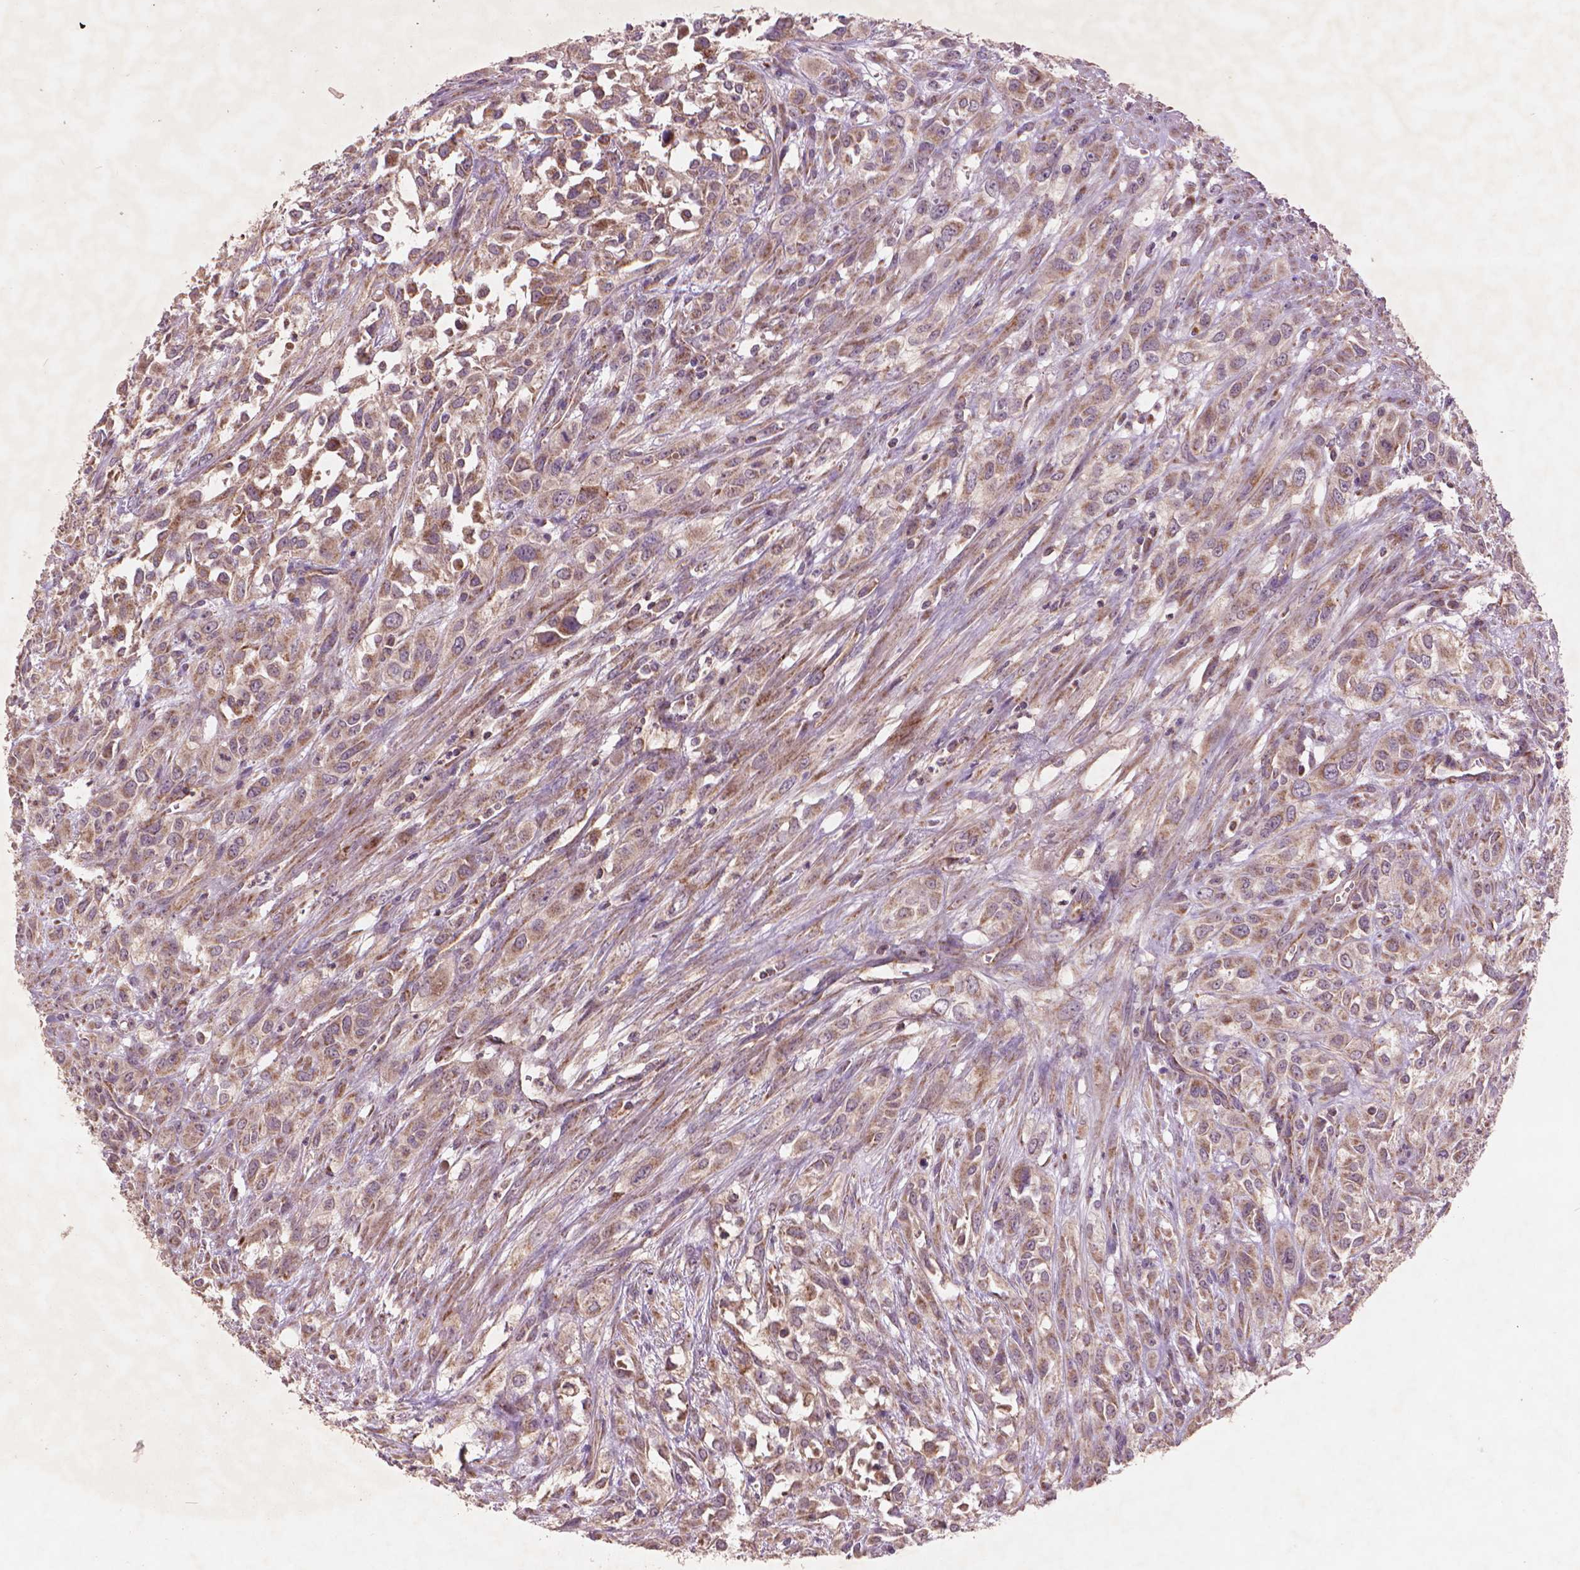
{"staining": {"intensity": "weak", "quantity": ">75%", "location": "cytoplasmic/membranous"}, "tissue": "urothelial cancer", "cell_type": "Tumor cells", "image_type": "cancer", "snomed": [{"axis": "morphology", "description": "Urothelial carcinoma, High grade"}, {"axis": "topography", "description": "Urinary bladder"}], "caption": "The immunohistochemical stain labels weak cytoplasmic/membranous positivity in tumor cells of urothelial carcinoma (high-grade) tissue.", "gene": "NLRX1", "patient": {"sex": "male", "age": 67}}